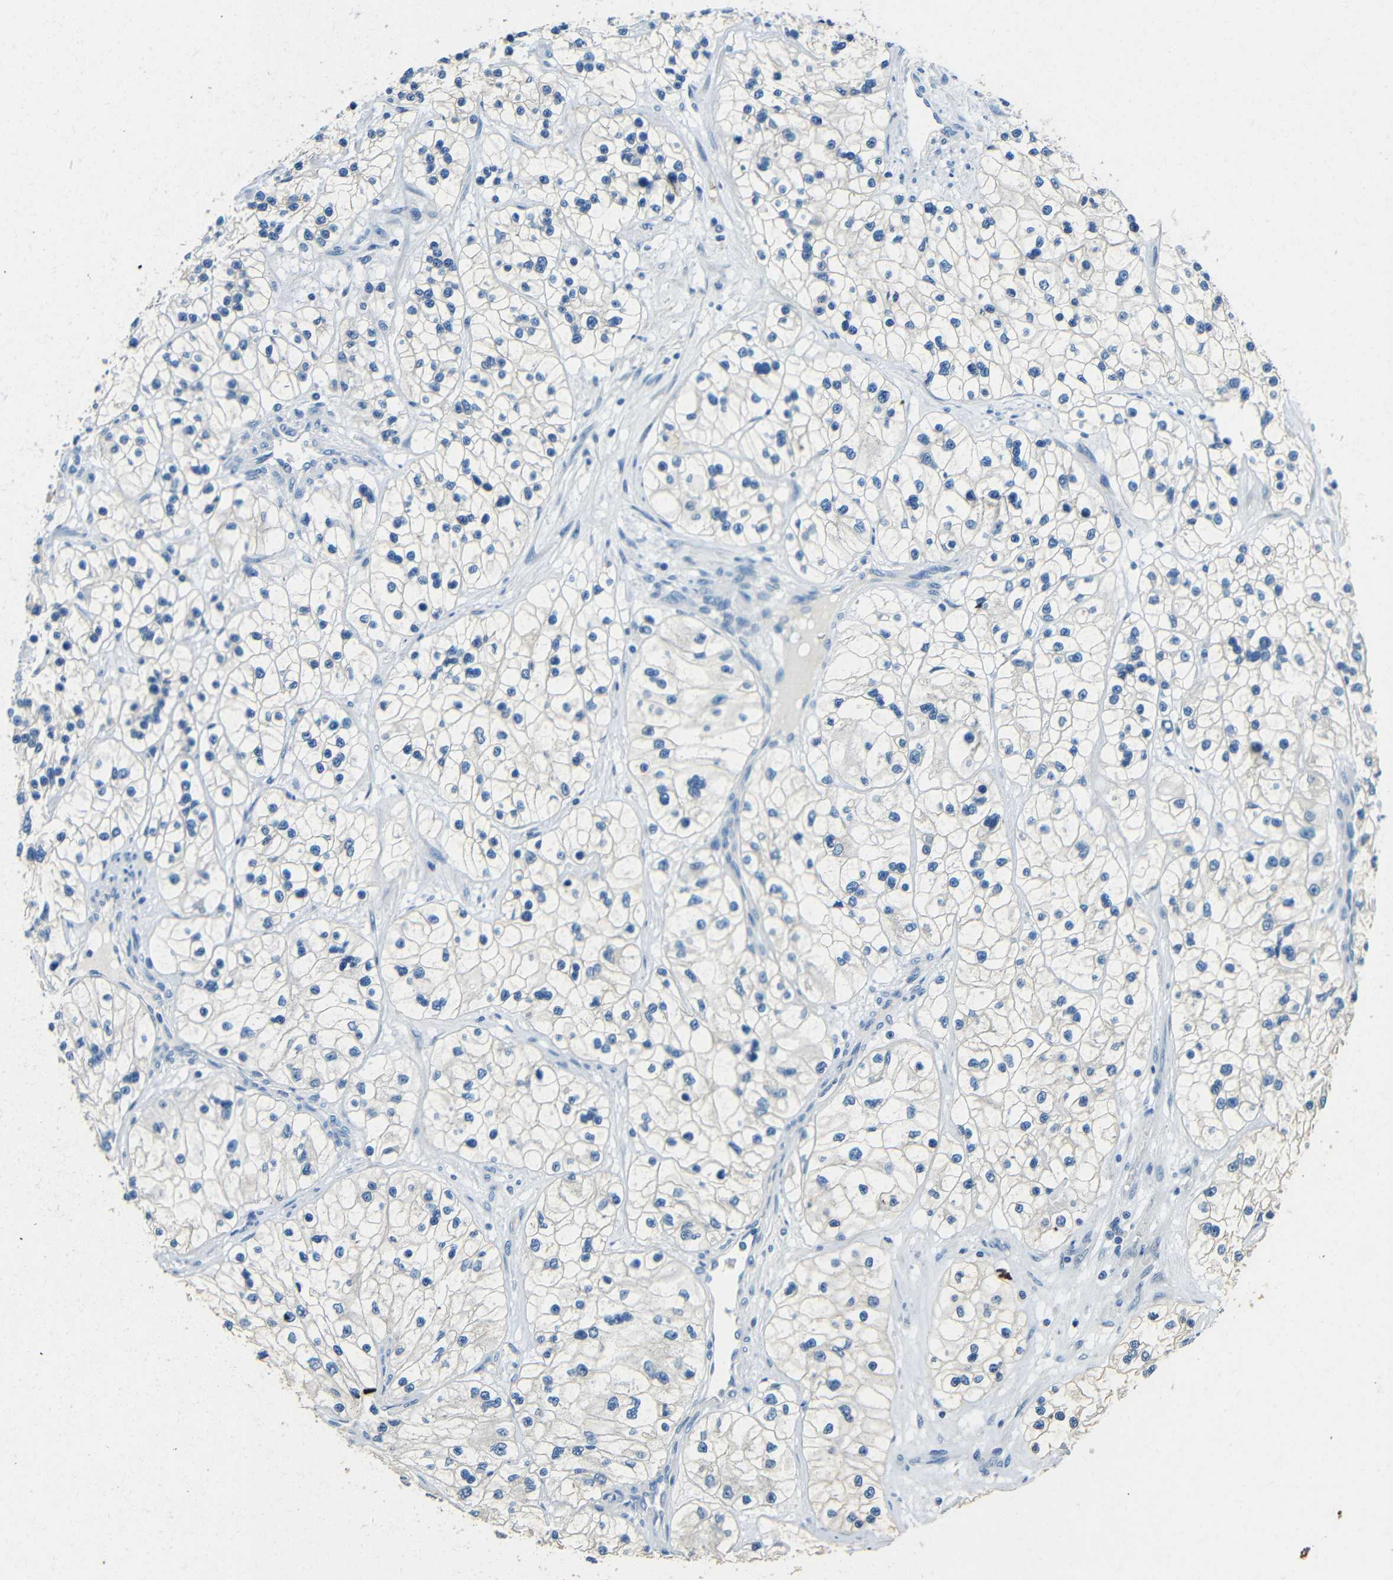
{"staining": {"intensity": "negative", "quantity": "none", "location": "none"}, "tissue": "renal cancer", "cell_type": "Tumor cells", "image_type": "cancer", "snomed": [{"axis": "morphology", "description": "Adenocarcinoma, NOS"}, {"axis": "topography", "description": "Kidney"}], "caption": "IHC of human renal cancer shows no positivity in tumor cells. Nuclei are stained in blue.", "gene": "FMO5", "patient": {"sex": "female", "age": 57}}